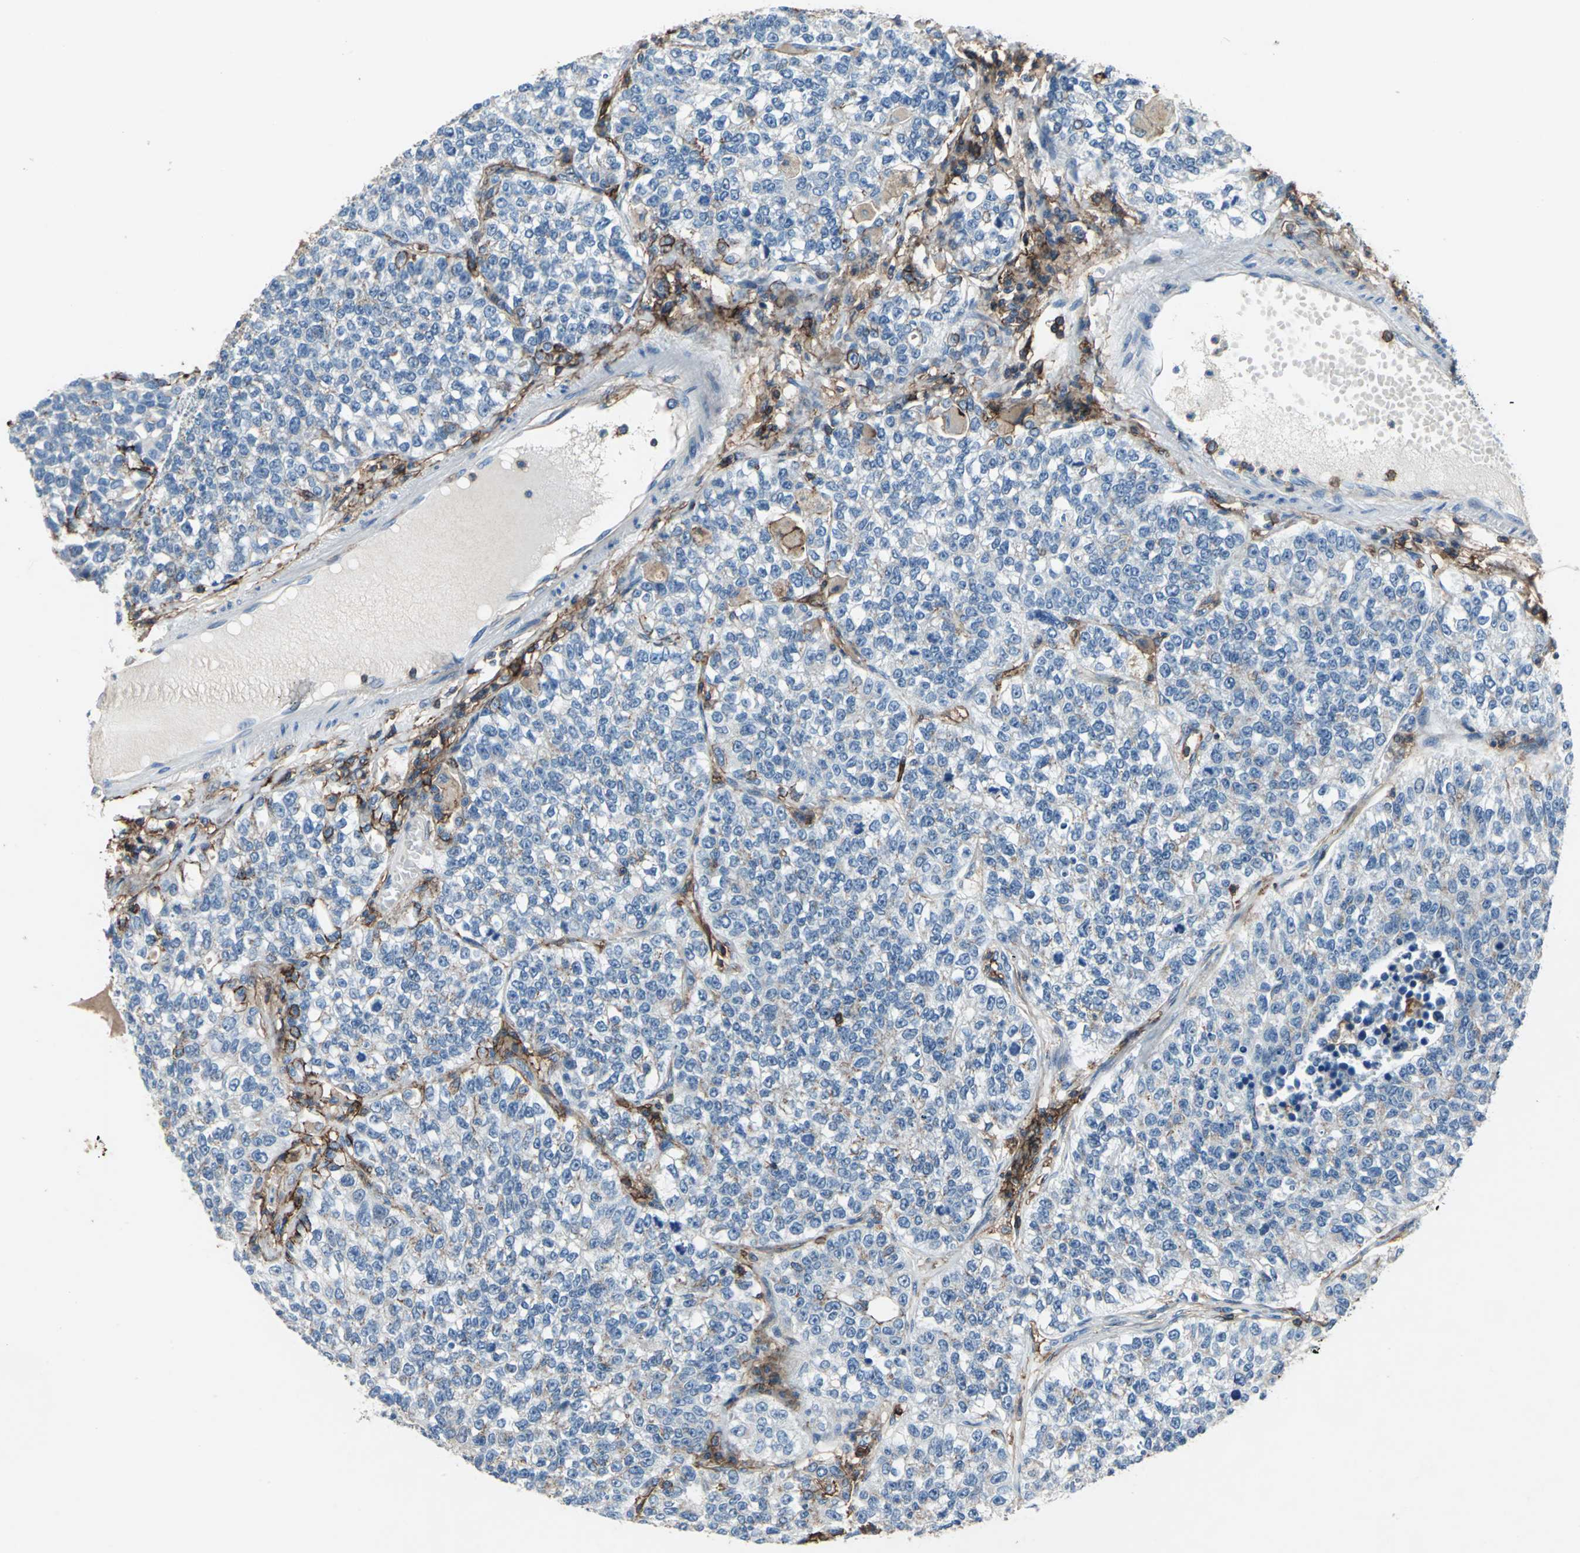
{"staining": {"intensity": "negative", "quantity": "none", "location": "none"}, "tissue": "lung cancer", "cell_type": "Tumor cells", "image_type": "cancer", "snomed": [{"axis": "morphology", "description": "Adenocarcinoma, NOS"}, {"axis": "topography", "description": "Lung"}], "caption": "DAB immunohistochemical staining of human lung cancer displays no significant staining in tumor cells.", "gene": "CD44", "patient": {"sex": "male", "age": 49}}